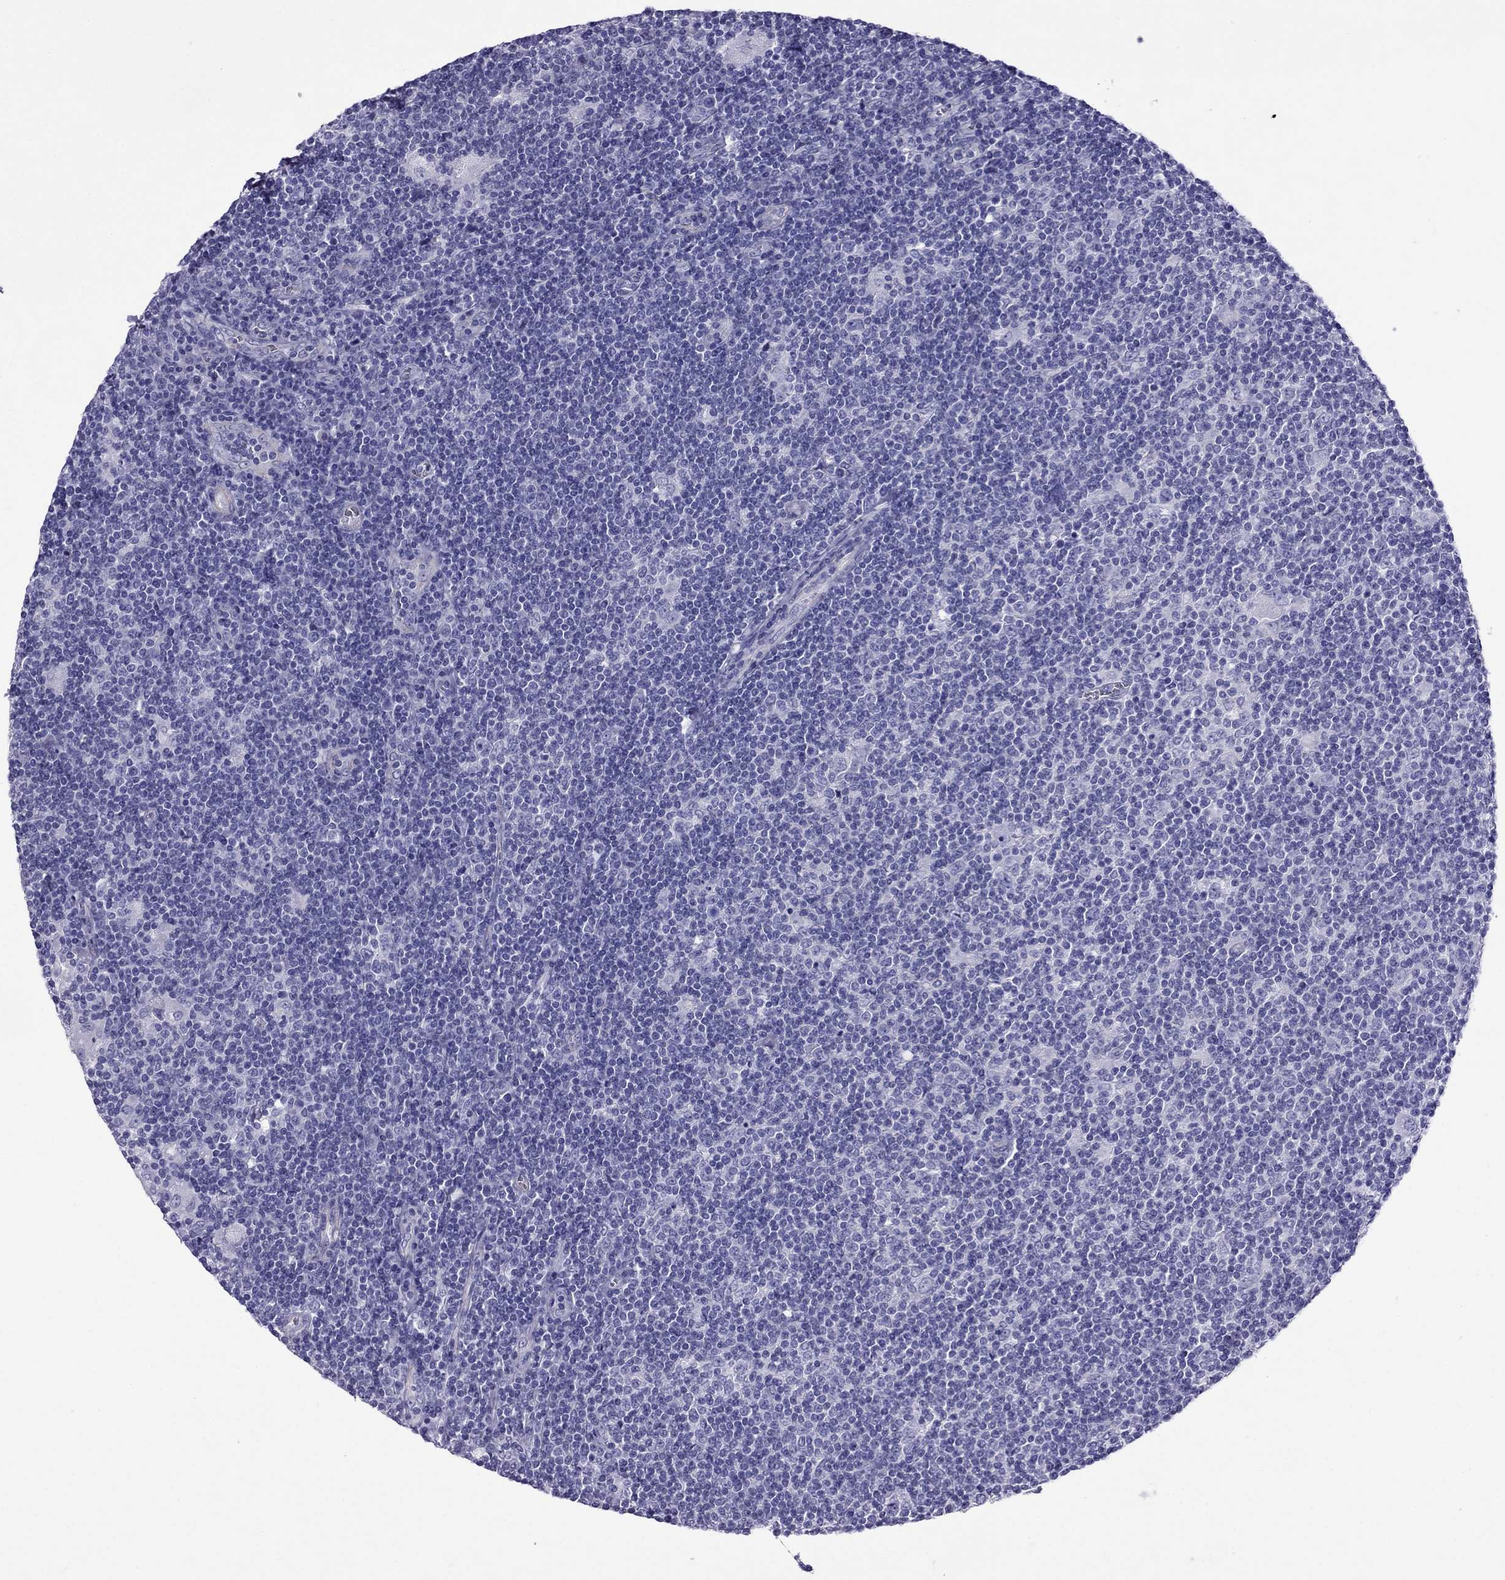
{"staining": {"intensity": "negative", "quantity": "none", "location": "none"}, "tissue": "lymphoma", "cell_type": "Tumor cells", "image_type": "cancer", "snomed": [{"axis": "morphology", "description": "Hodgkin's disease, NOS"}, {"axis": "topography", "description": "Lymph node"}], "caption": "This is a image of IHC staining of lymphoma, which shows no positivity in tumor cells.", "gene": "MYL11", "patient": {"sex": "male", "age": 40}}